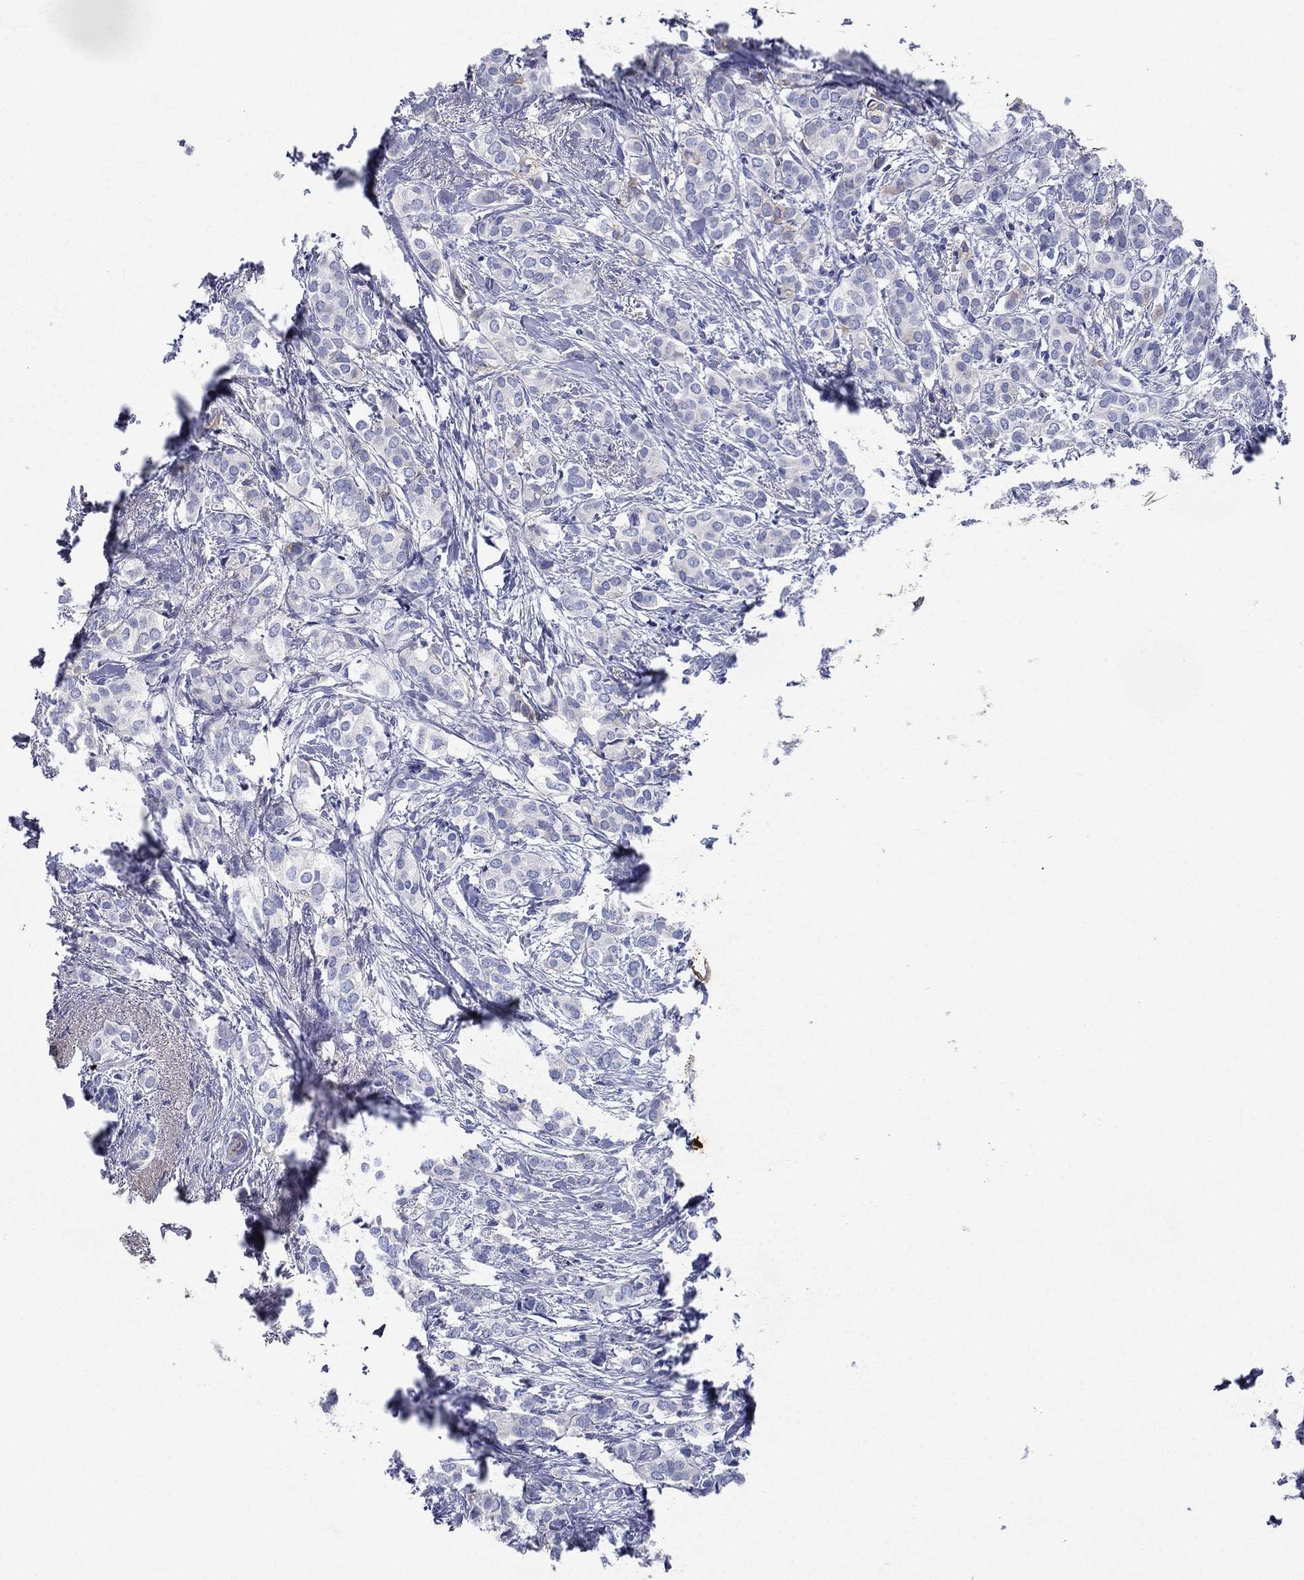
{"staining": {"intensity": "negative", "quantity": "none", "location": "none"}, "tissue": "breast cancer", "cell_type": "Tumor cells", "image_type": "cancer", "snomed": [{"axis": "morphology", "description": "Duct carcinoma"}, {"axis": "topography", "description": "Breast"}], "caption": "An IHC photomicrograph of invasive ductal carcinoma (breast) is shown. There is no staining in tumor cells of invasive ductal carcinoma (breast).", "gene": "TMPRSS11D", "patient": {"sex": "female", "age": 73}}